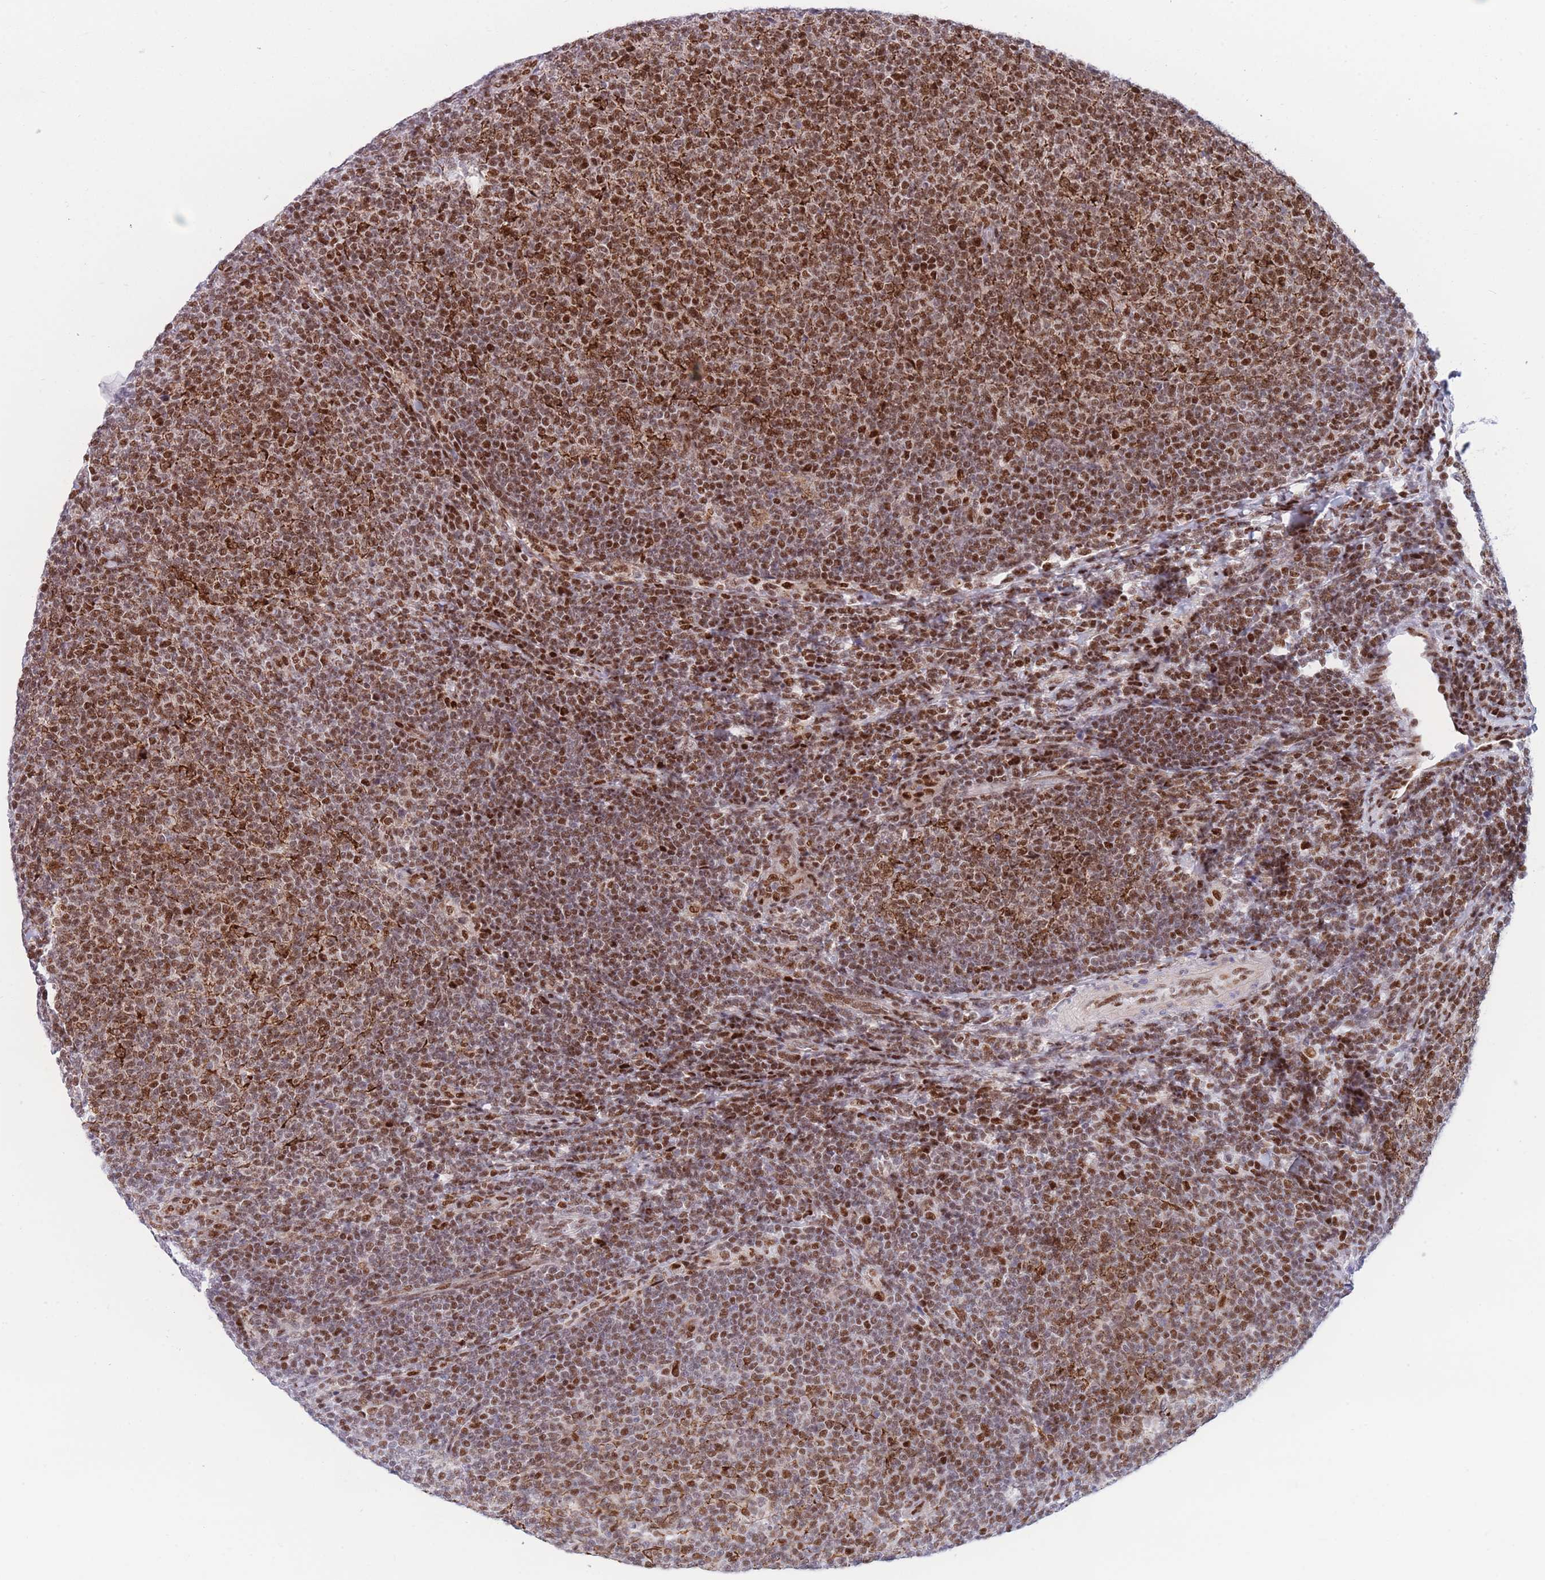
{"staining": {"intensity": "moderate", "quantity": ">75%", "location": "cytoplasmic/membranous,nuclear"}, "tissue": "lymphoma", "cell_type": "Tumor cells", "image_type": "cancer", "snomed": [{"axis": "morphology", "description": "Malignant lymphoma, non-Hodgkin's type, Low grade"}, {"axis": "topography", "description": "Lymph node"}], "caption": "Malignant lymphoma, non-Hodgkin's type (low-grade) stained with IHC reveals moderate cytoplasmic/membranous and nuclear staining in about >75% of tumor cells.", "gene": "DNAJC3", "patient": {"sex": "male", "age": 66}}